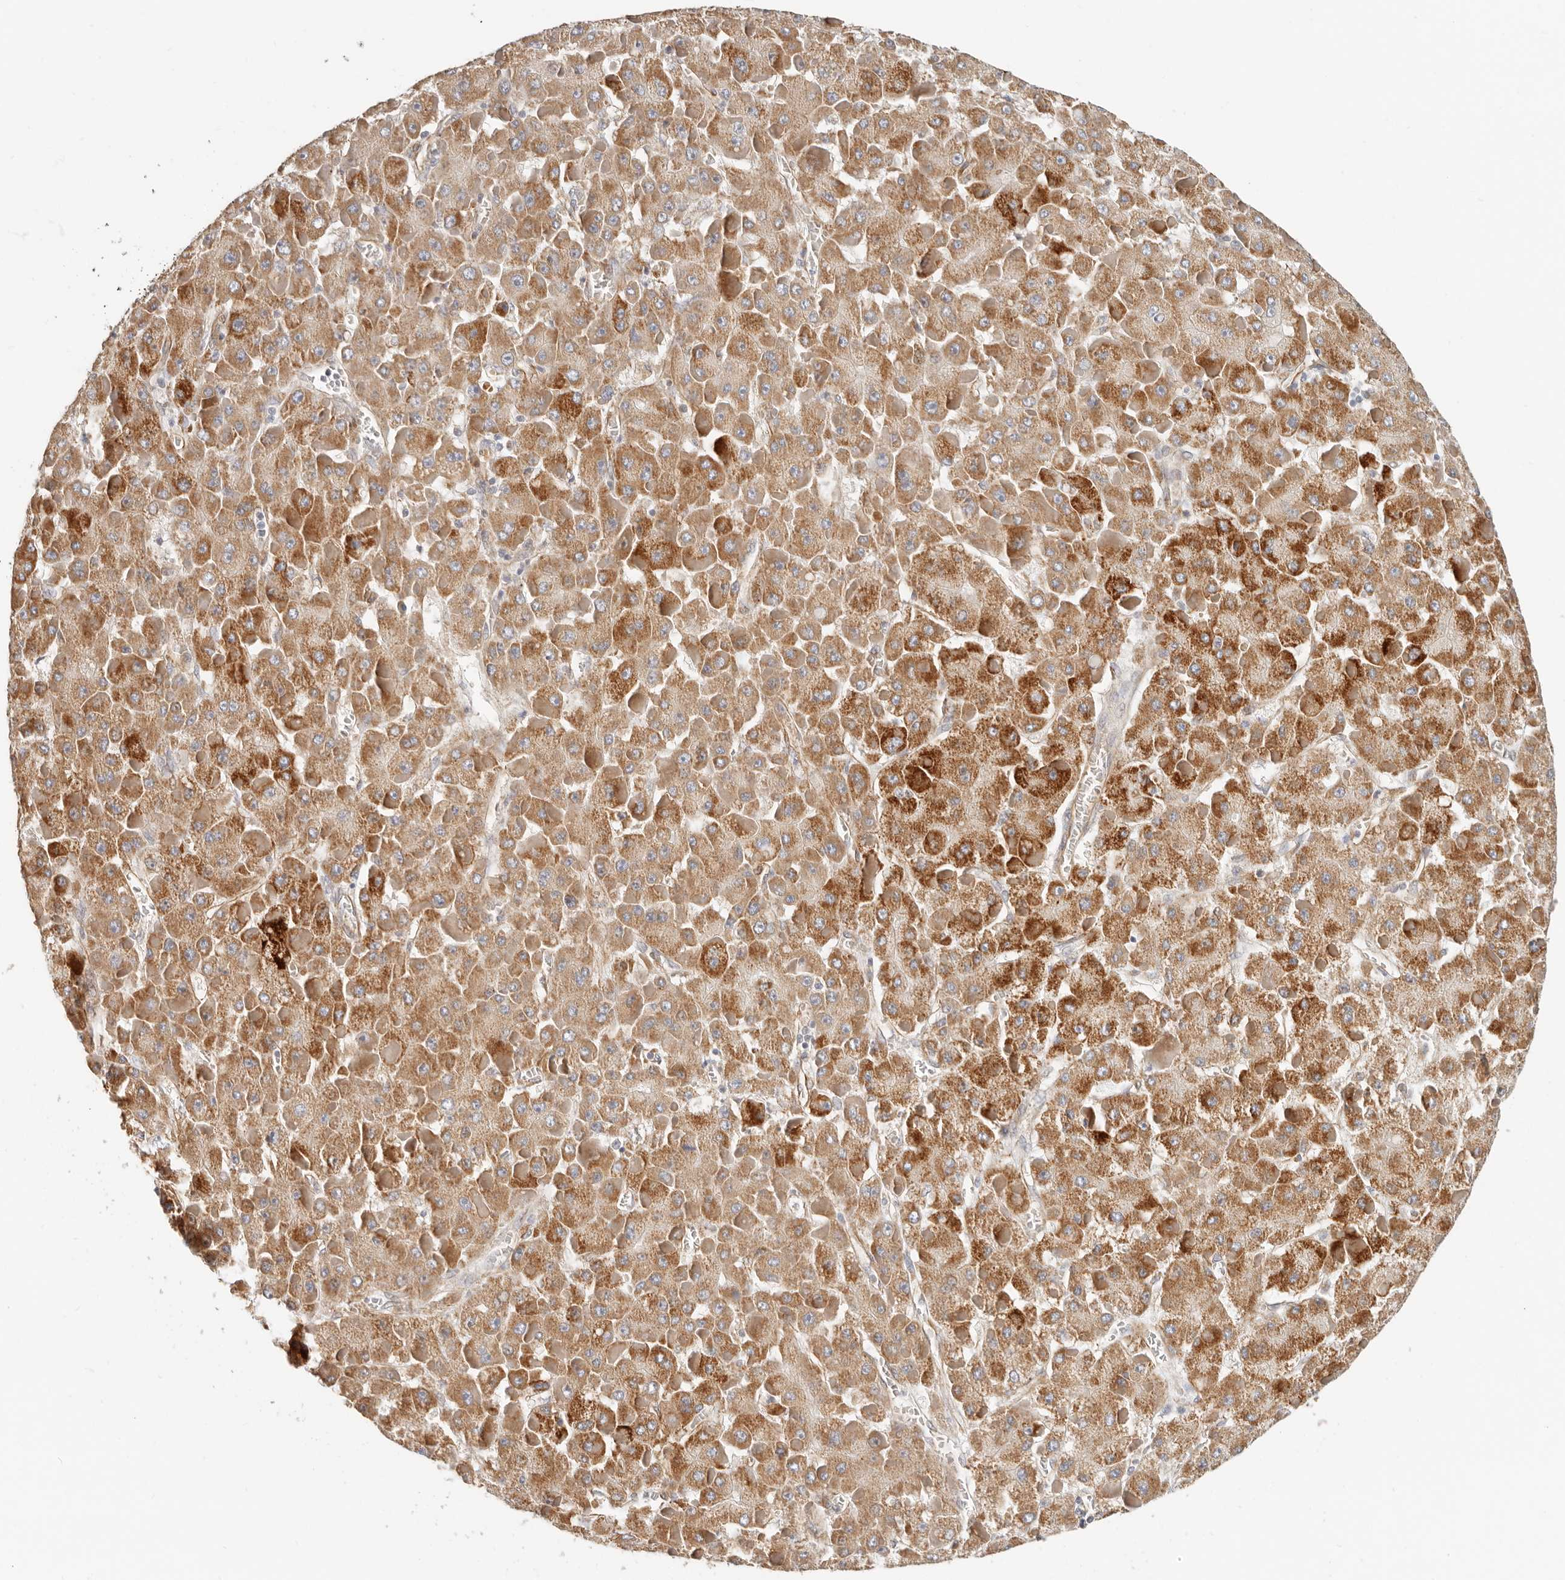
{"staining": {"intensity": "strong", "quantity": ">75%", "location": "cytoplasmic/membranous"}, "tissue": "liver cancer", "cell_type": "Tumor cells", "image_type": "cancer", "snomed": [{"axis": "morphology", "description": "Carcinoma, Hepatocellular, NOS"}, {"axis": "topography", "description": "Liver"}], "caption": "High-power microscopy captured an immunohistochemistry image of liver hepatocellular carcinoma, revealing strong cytoplasmic/membranous positivity in about >75% of tumor cells.", "gene": "SPRING1", "patient": {"sex": "female", "age": 73}}